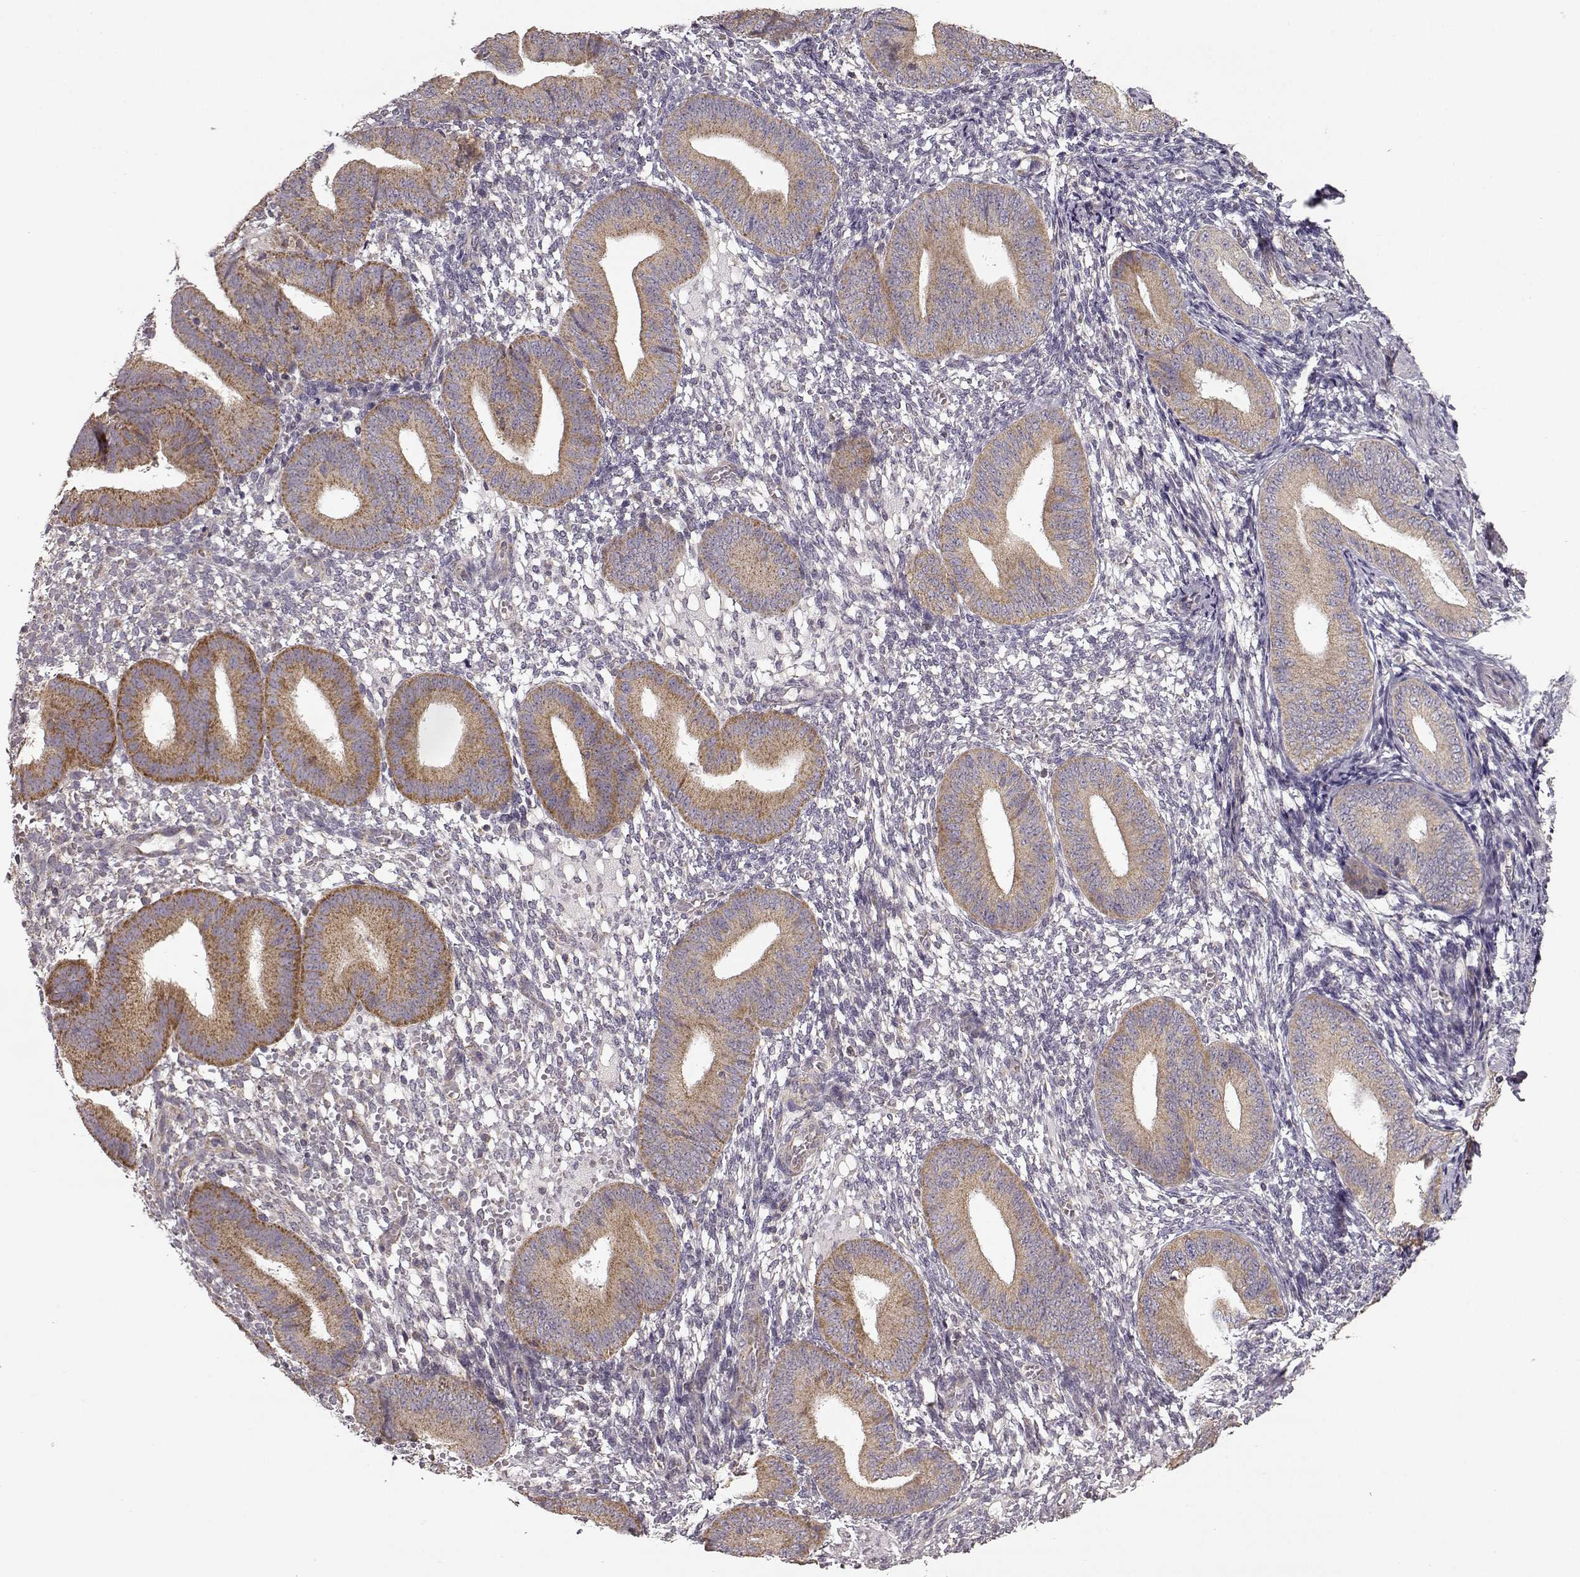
{"staining": {"intensity": "negative", "quantity": "none", "location": "none"}, "tissue": "endometrium", "cell_type": "Cells in endometrial stroma", "image_type": "normal", "snomed": [{"axis": "morphology", "description": "Normal tissue, NOS"}, {"axis": "topography", "description": "Endometrium"}], "caption": "This is an IHC micrograph of unremarkable human endometrium. There is no staining in cells in endometrial stroma.", "gene": "ERBB3", "patient": {"sex": "female", "age": 39}}